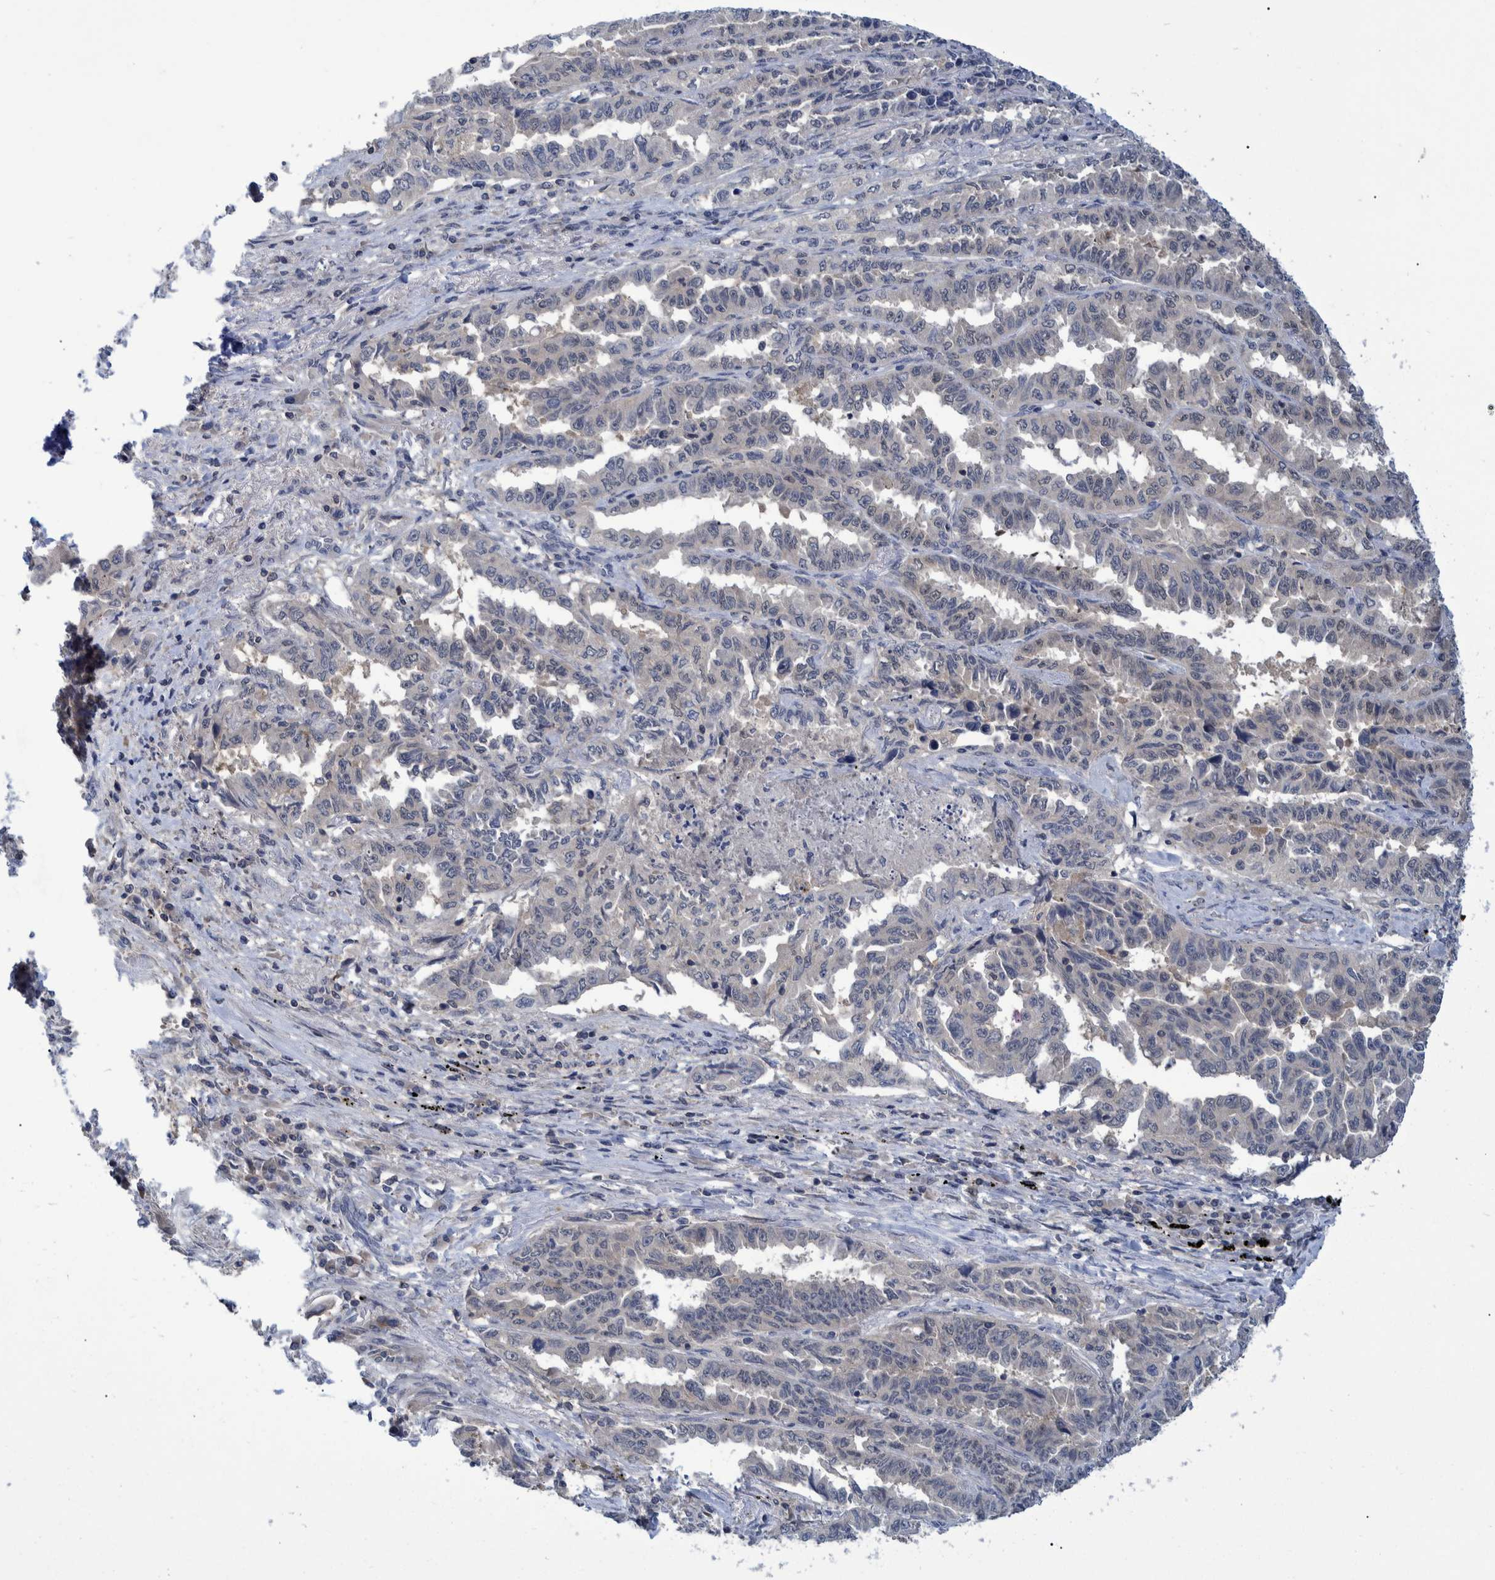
{"staining": {"intensity": "negative", "quantity": "none", "location": "none"}, "tissue": "lung cancer", "cell_type": "Tumor cells", "image_type": "cancer", "snomed": [{"axis": "morphology", "description": "Adenocarcinoma, NOS"}, {"axis": "topography", "description": "Lung"}], "caption": "The photomicrograph demonstrates no staining of tumor cells in lung cancer (adenocarcinoma).", "gene": "PCYT2", "patient": {"sex": "female", "age": 51}}